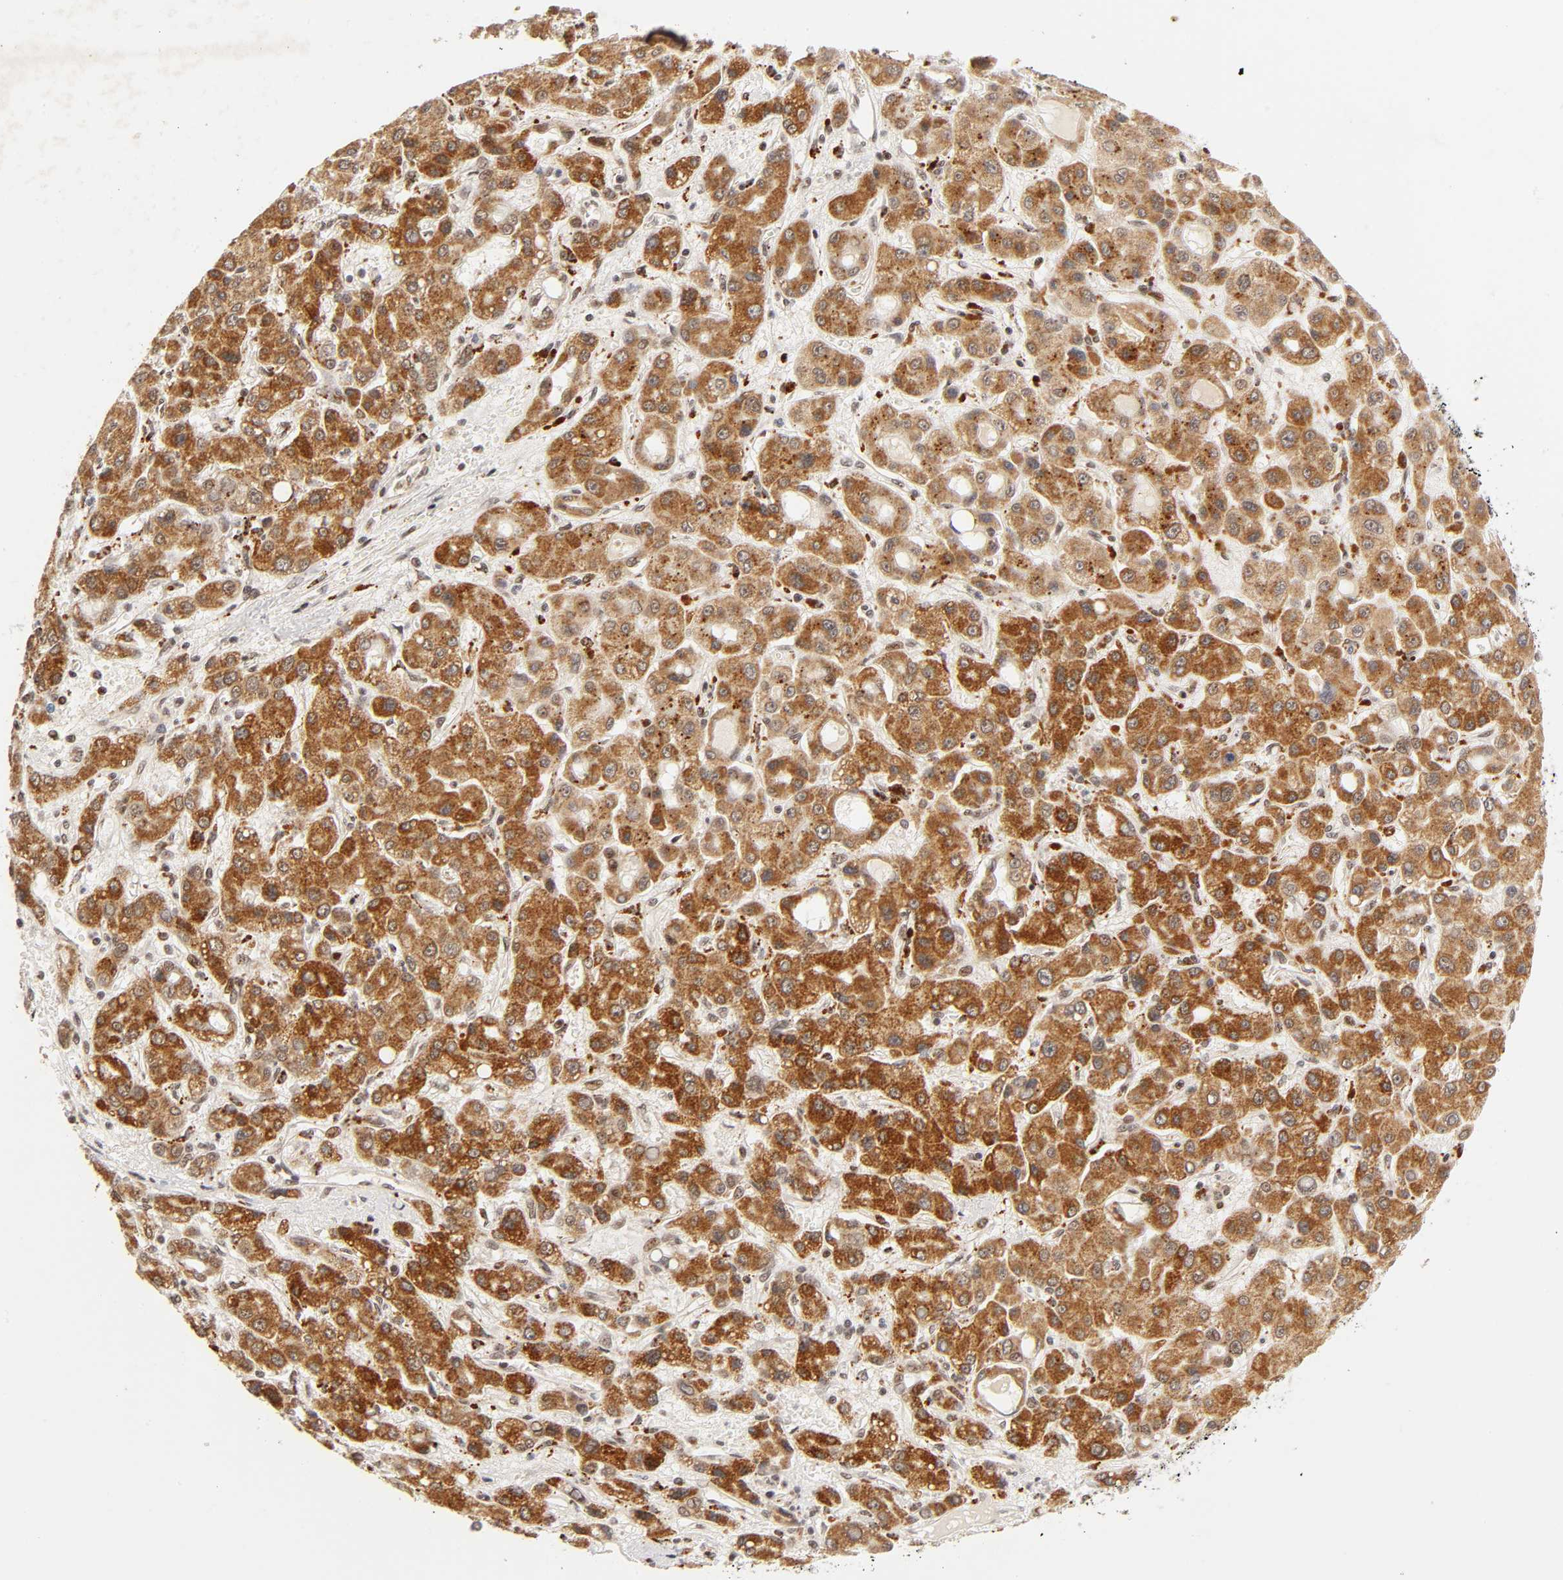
{"staining": {"intensity": "strong", "quantity": ">75%", "location": "cytoplasmic/membranous,nuclear"}, "tissue": "liver cancer", "cell_type": "Tumor cells", "image_type": "cancer", "snomed": [{"axis": "morphology", "description": "Carcinoma, Hepatocellular, NOS"}, {"axis": "topography", "description": "Liver"}], "caption": "Strong cytoplasmic/membranous and nuclear protein expression is present in approximately >75% of tumor cells in liver cancer (hepatocellular carcinoma).", "gene": "TAF10", "patient": {"sex": "male", "age": 55}}